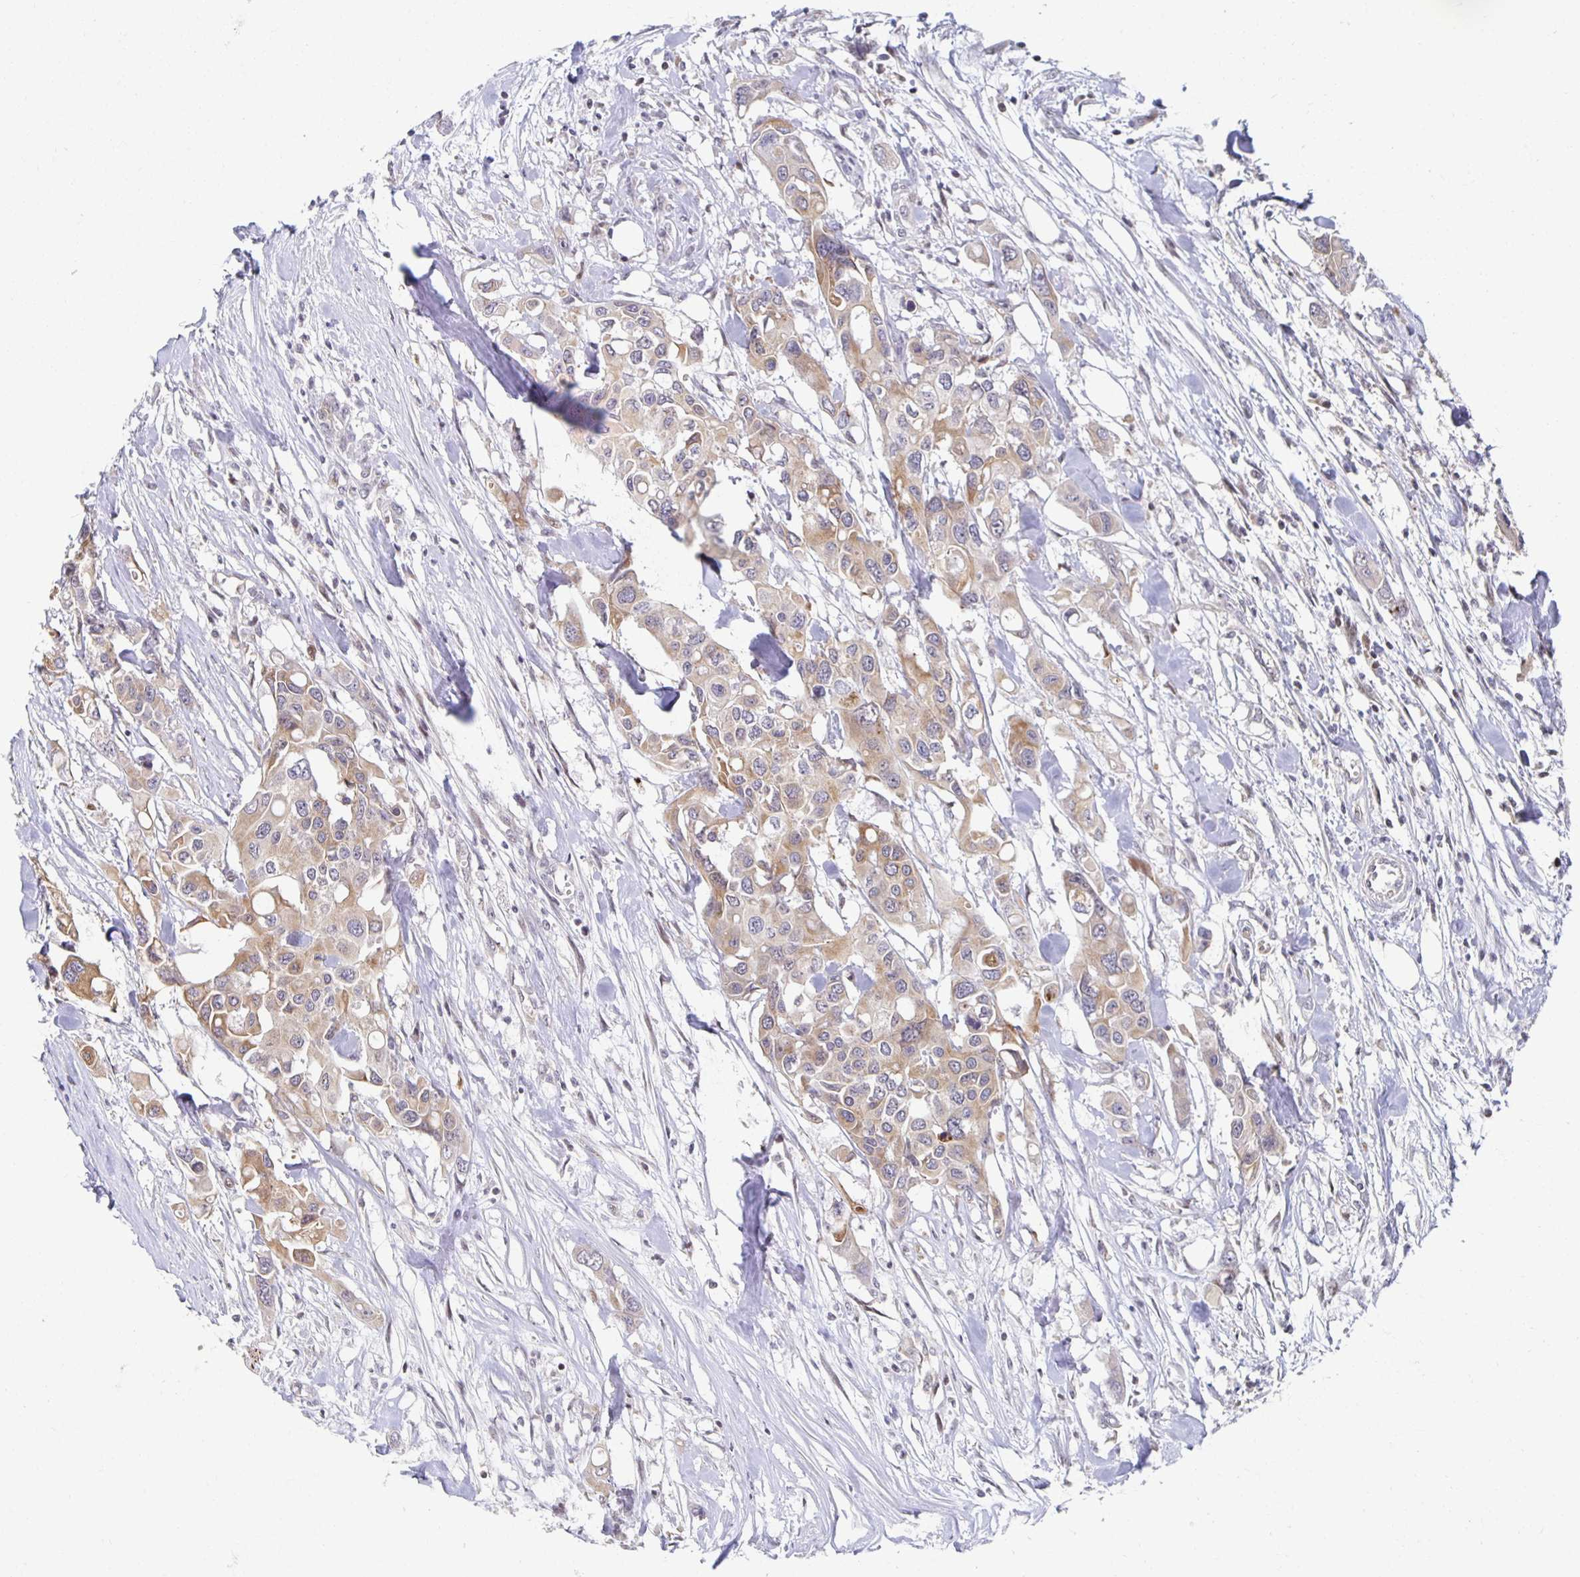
{"staining": {"intensity": "moderate", "quantity": "25%-75%", "location": "cytoplasmic/membranous"}, "tissue": "colorectal cancer", "cell_type": "Tumor cells", "image_type": "cancer", "snomed": [{"axis": "morphology", "description": "Adenocarcinoma, NOS"}, {"axis": "topography", "description": "Colon"}], "caption": "Immunohistochemical staining of colorectal adenocarcinoma displays medium levels of moderate cytoplasmic/membranous expression in about 25%-75% of tumor cells.", "gene": "HCFC1R1", "patient": {"sex": "male", "age": 77}}